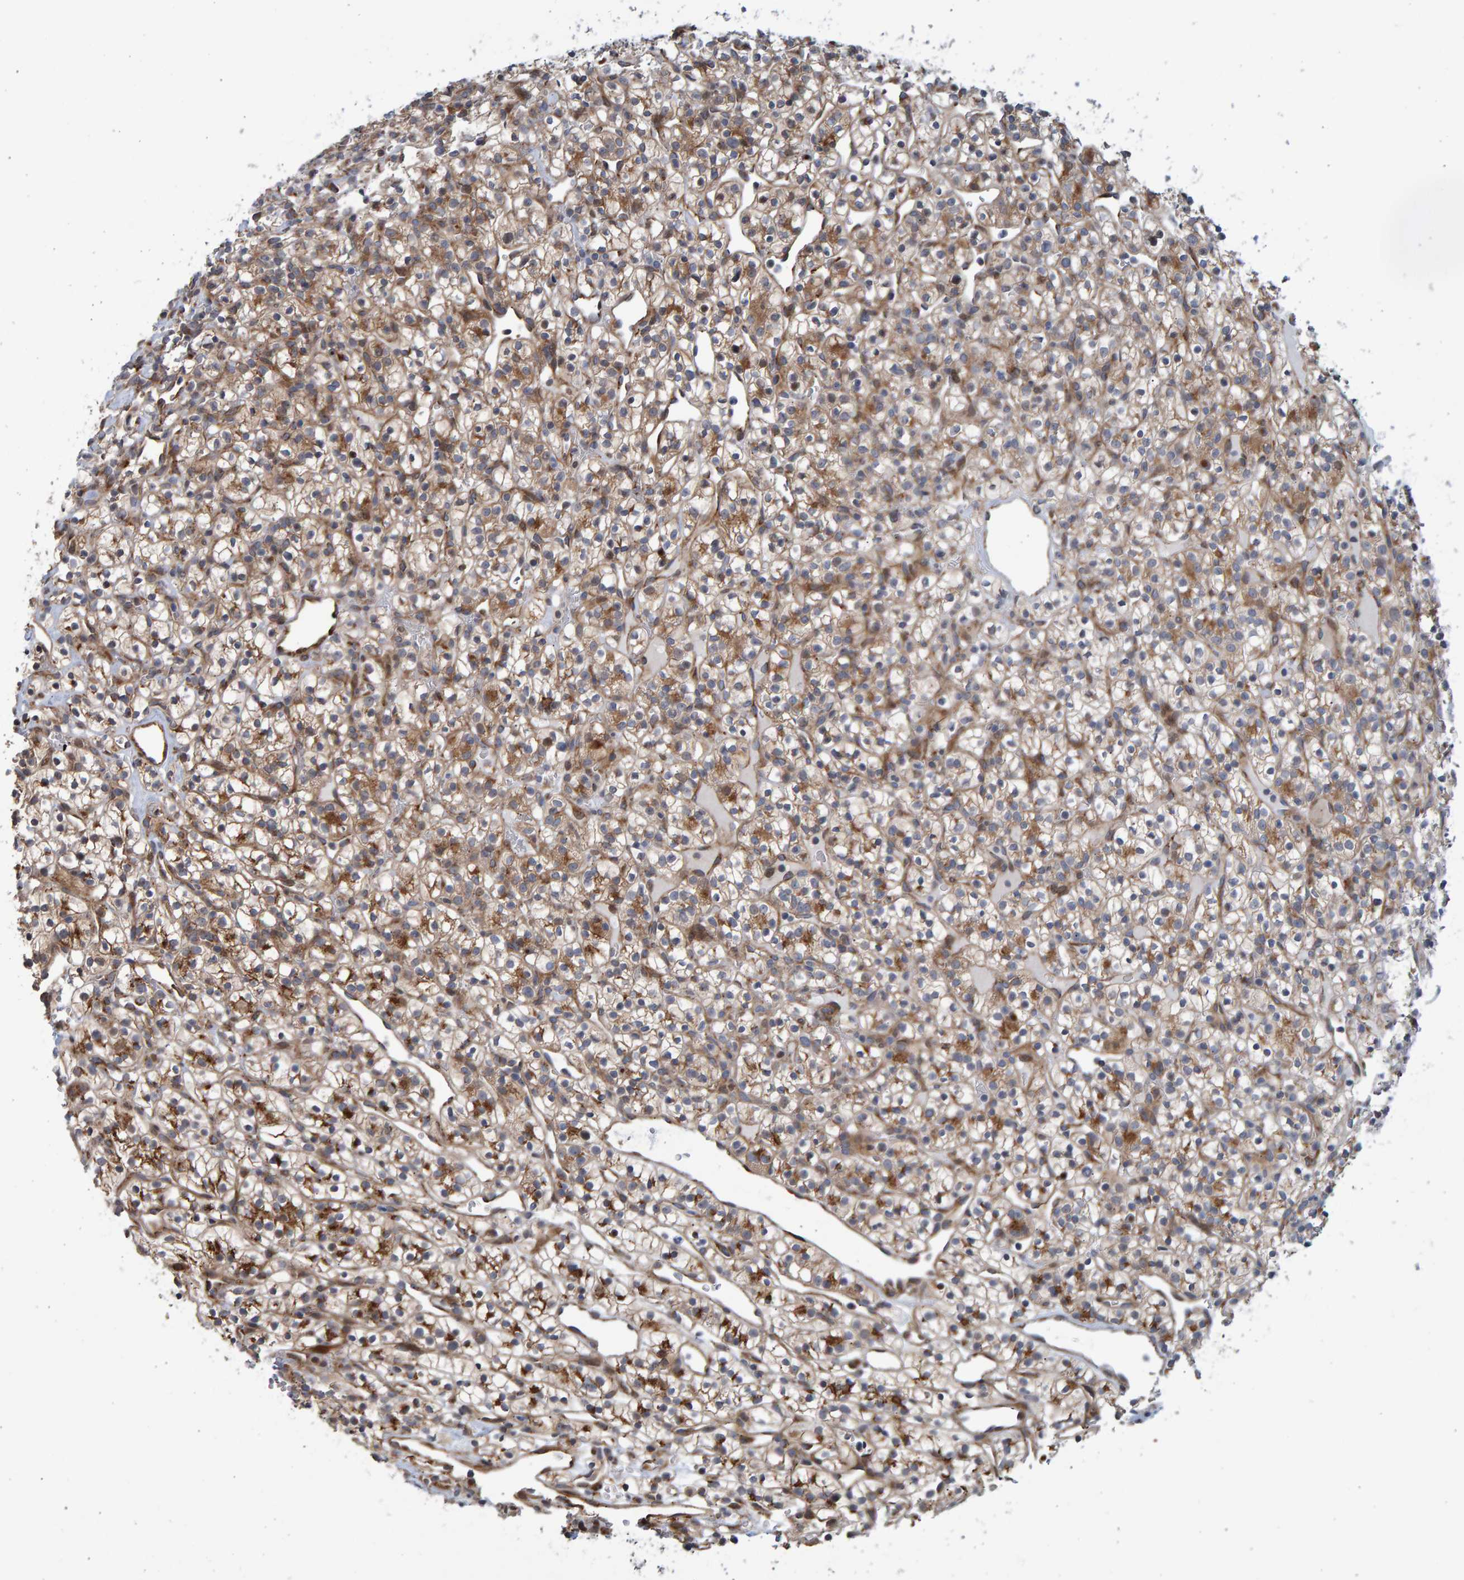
{"staining": {"intensity": "moderate", "quantity": ">75%", "location": "cytoplasmic/membranous"}, "tissue": "renal cancer", "cell_type": "Tumor cells", "image_type": "cancer", "snomed": [{"axis": "morphology", "description": "Adenocarcinoma, NOS"}, {"axis": "topography", "description": "Kidney"}], "caption": "A photomicrograph of renal adenocarcinoma stained for a protein reveals moderate cytoplasmic/membranous brown staining in tumor cells. The staining is performed using DAB brown chromogen to label protein expression. The nuclei are counter-stained blue using hematoxylin.", "gene": "LRBA", "patient": {"sex": "female", "age": 57}}